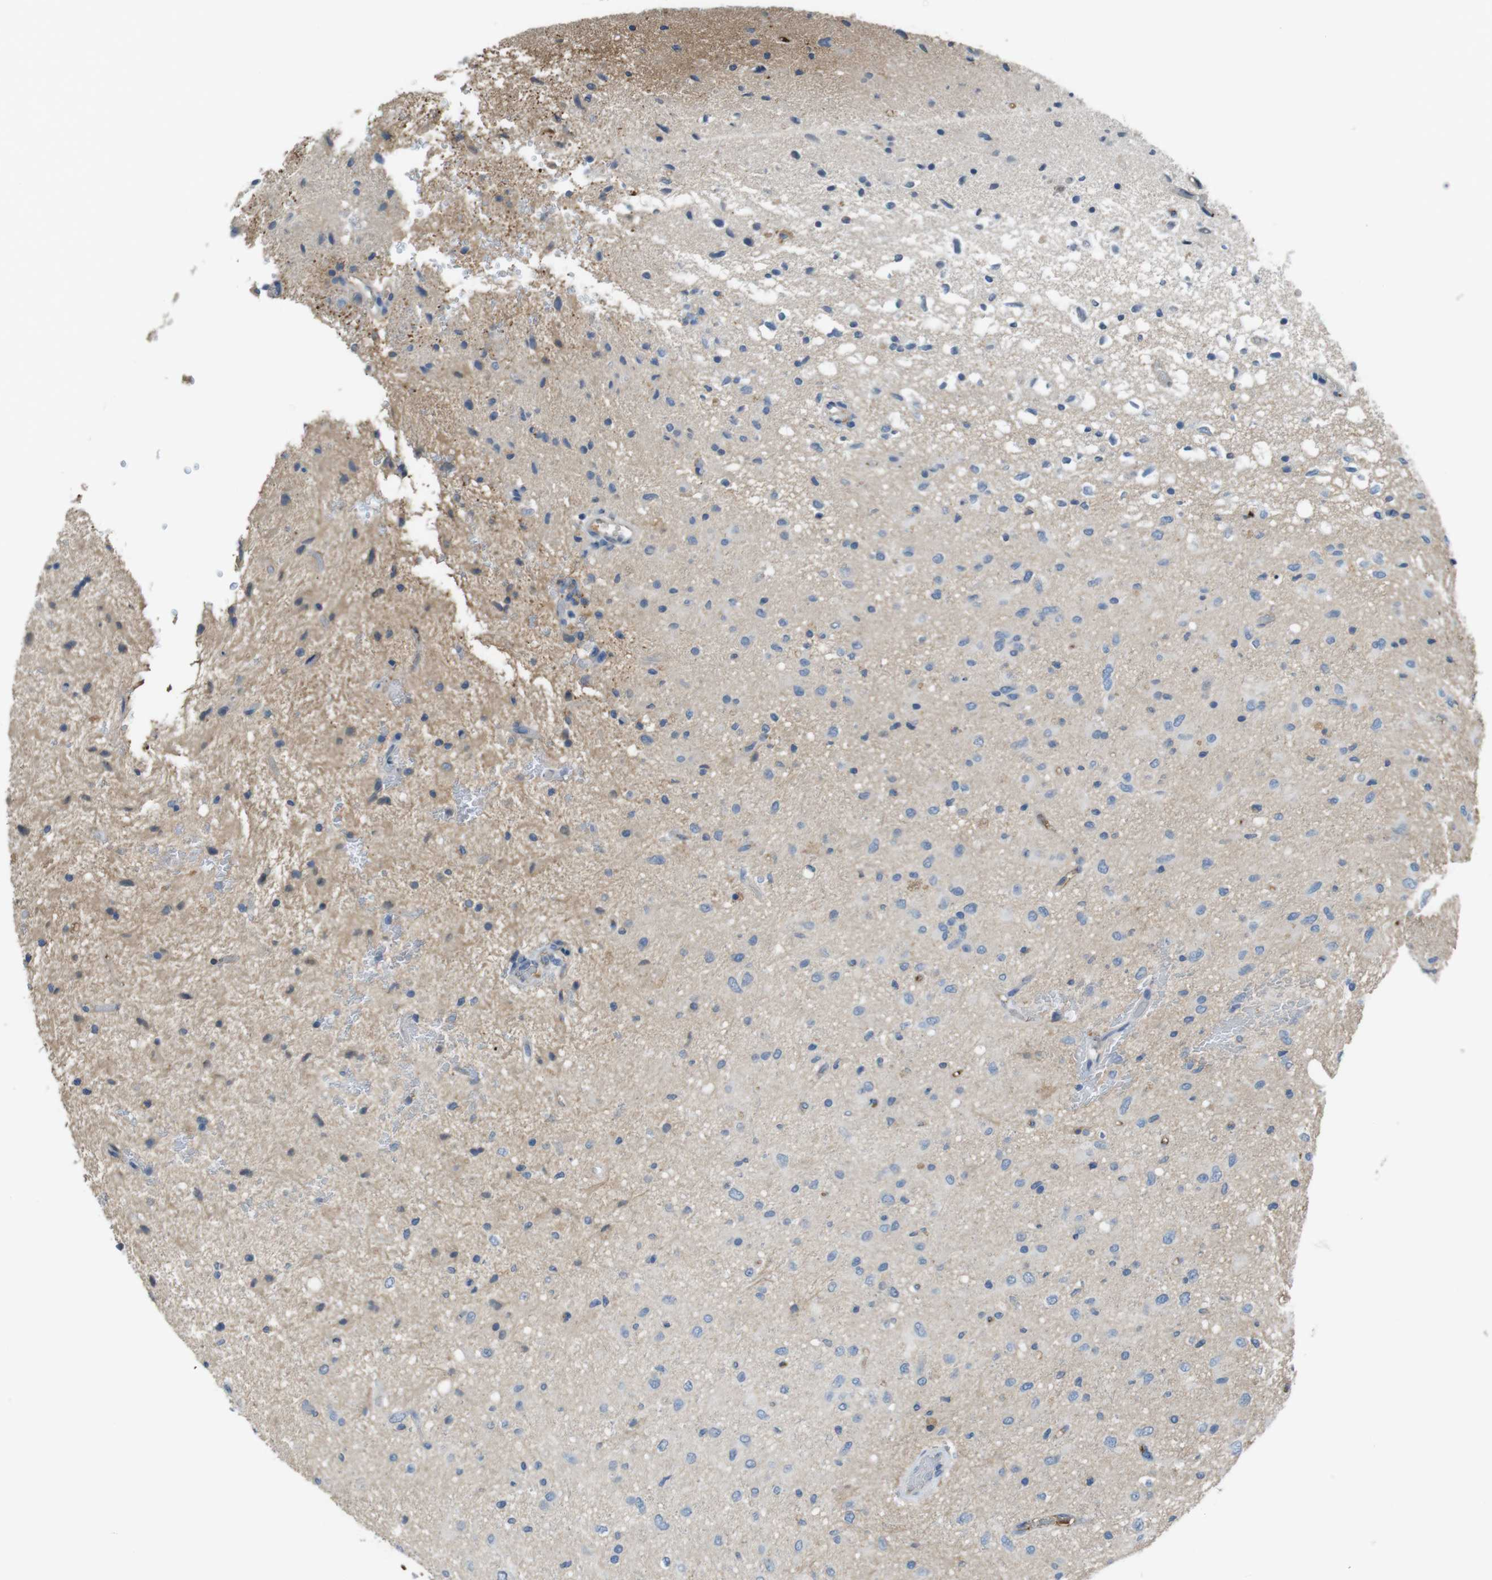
{"staining": {"intensity": "negative", "quantity": "none", "location": "none"}, "tissue": "glioma", "cell_type": "Tumor cells", "image_type": "cancer", "snomed": [{"axis": "morphology", "description": "Glioma, malignant, Low grade"}, {"axis": "topography", "description": "Brain"}], "caption": "High power microscopy image of an IHC histopathology image of malignant low-grade glioma, revealing no significant positivity in tumor cells.", "gene": "LTBP4", "patient": {"sex": "male", "age": 77}}